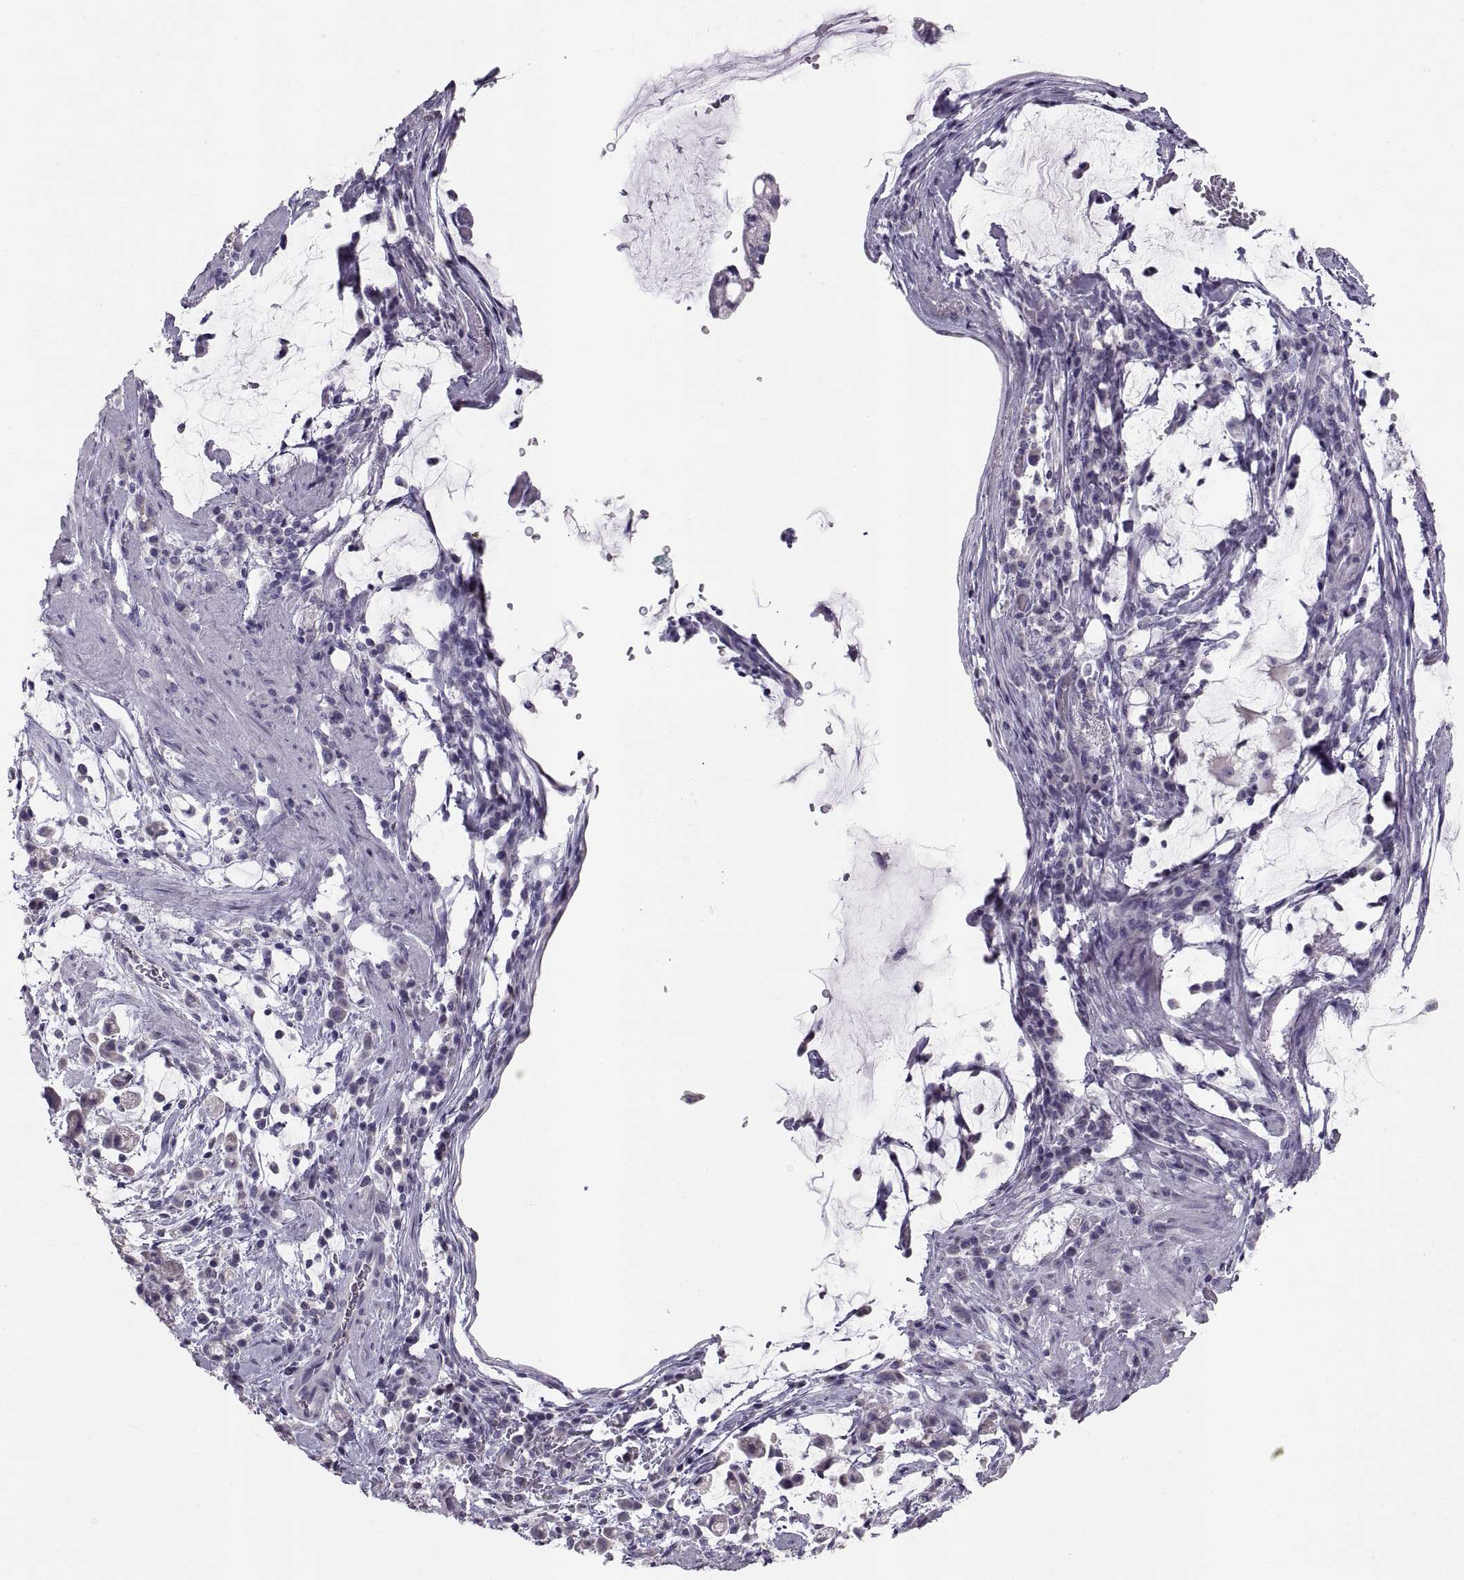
{"staining": {"intensity": "negative", "quantity": "none", "location": "none"}, "tissue": "stomach cancer", "cell_type": "Tumor cells", "image_type": "cancer", "snomed": [{"axis": "morphology", "description": "Adenocarcinoma, NOS"}, {"axis": "topography", "description": "Stomach"}], "caption": "Tumor cells show no significant expression in stomach adenocarcinoma.", "gene": "WBP2NL", "patient": {"sex": "female", "age": 60}}